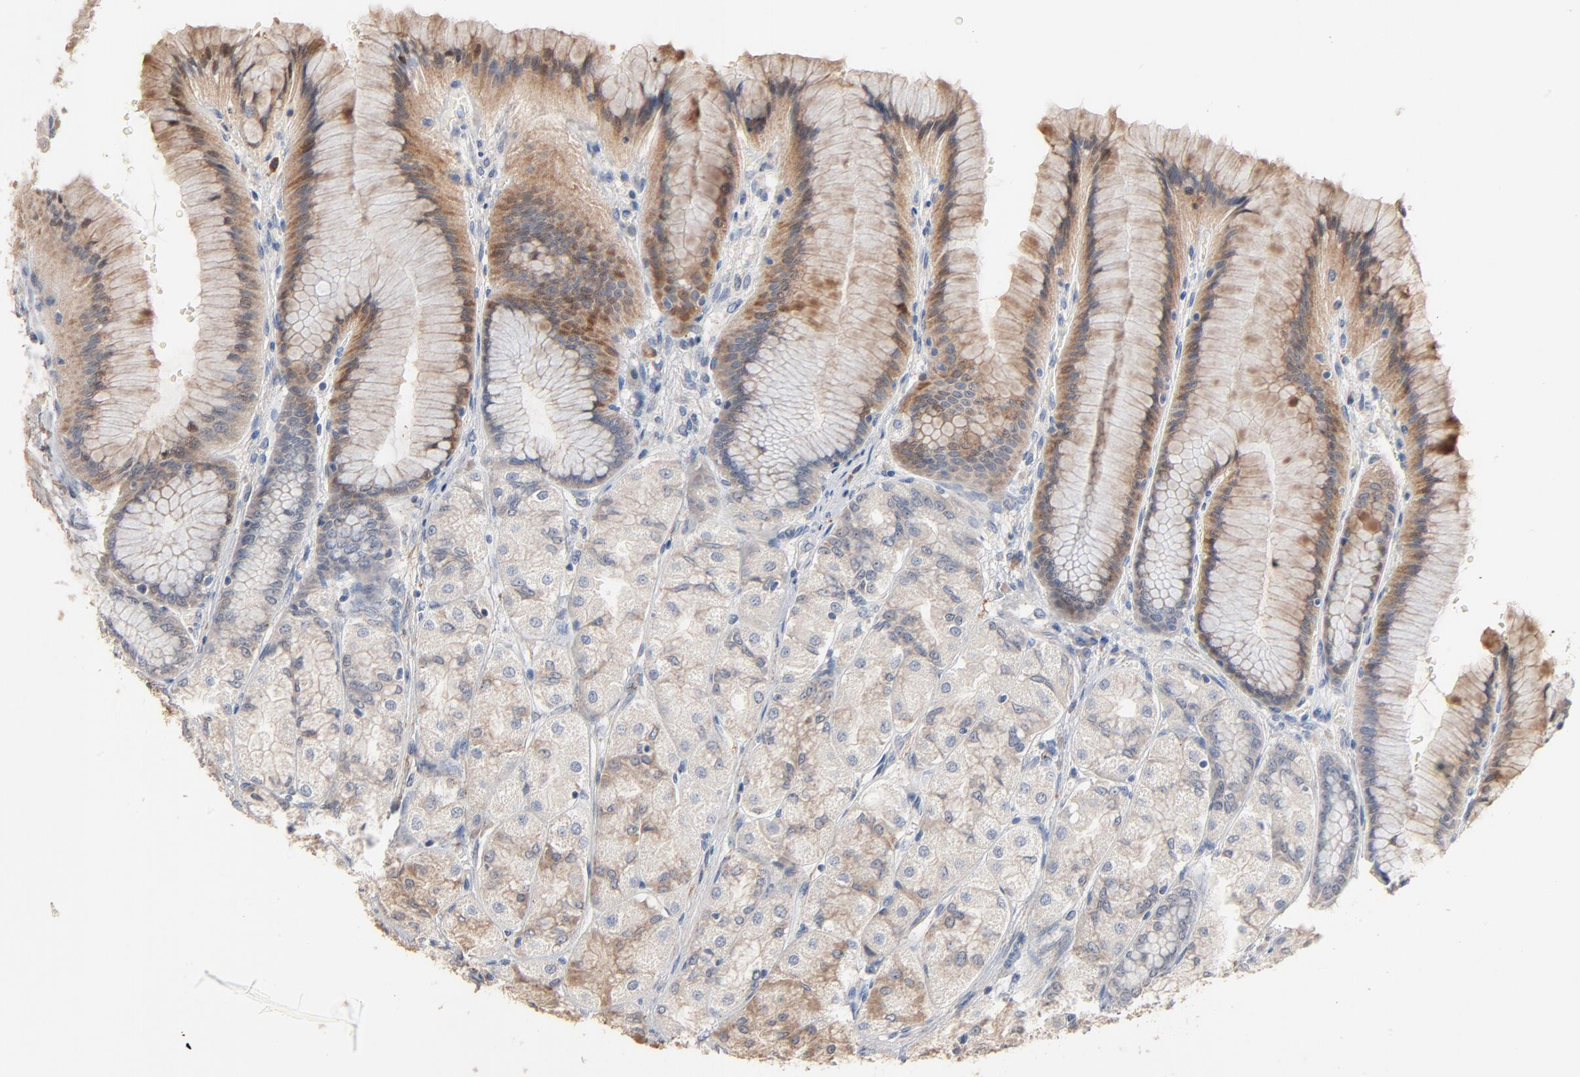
{"staining": {"intensity": "moderate", "quantity": "25%-75%", "location": "cytoplasmic/membranous"}, "tissue": "stomach", "cell_type": "Glandular cells", "image_type": "normal", "snomed": [{"axis": "morphology", "description": "Normal tissue, NOS"}, {"axis": "morphology", "description": "Adenocarcinoma, NOS"}, {"axis": "topography", "description": "Stomach"}, {"axis": "topography", "description": "Stomach, lower"}], "caption": "DAB (3,3'-diaminobenzidine) immunohistochemical staining of normal stomach reveals moderate cytoplasmic/membranous protein positivity in about 25%-75% of glandular cells. Using DAB (3,3'-diaminobenzidine) (brown) and hematoxylin (blue) stains, captured at high magnification using brightfield microscopy.", "gene": "ZDHHC8", "patient": {"sex": "female", "age": 65}}